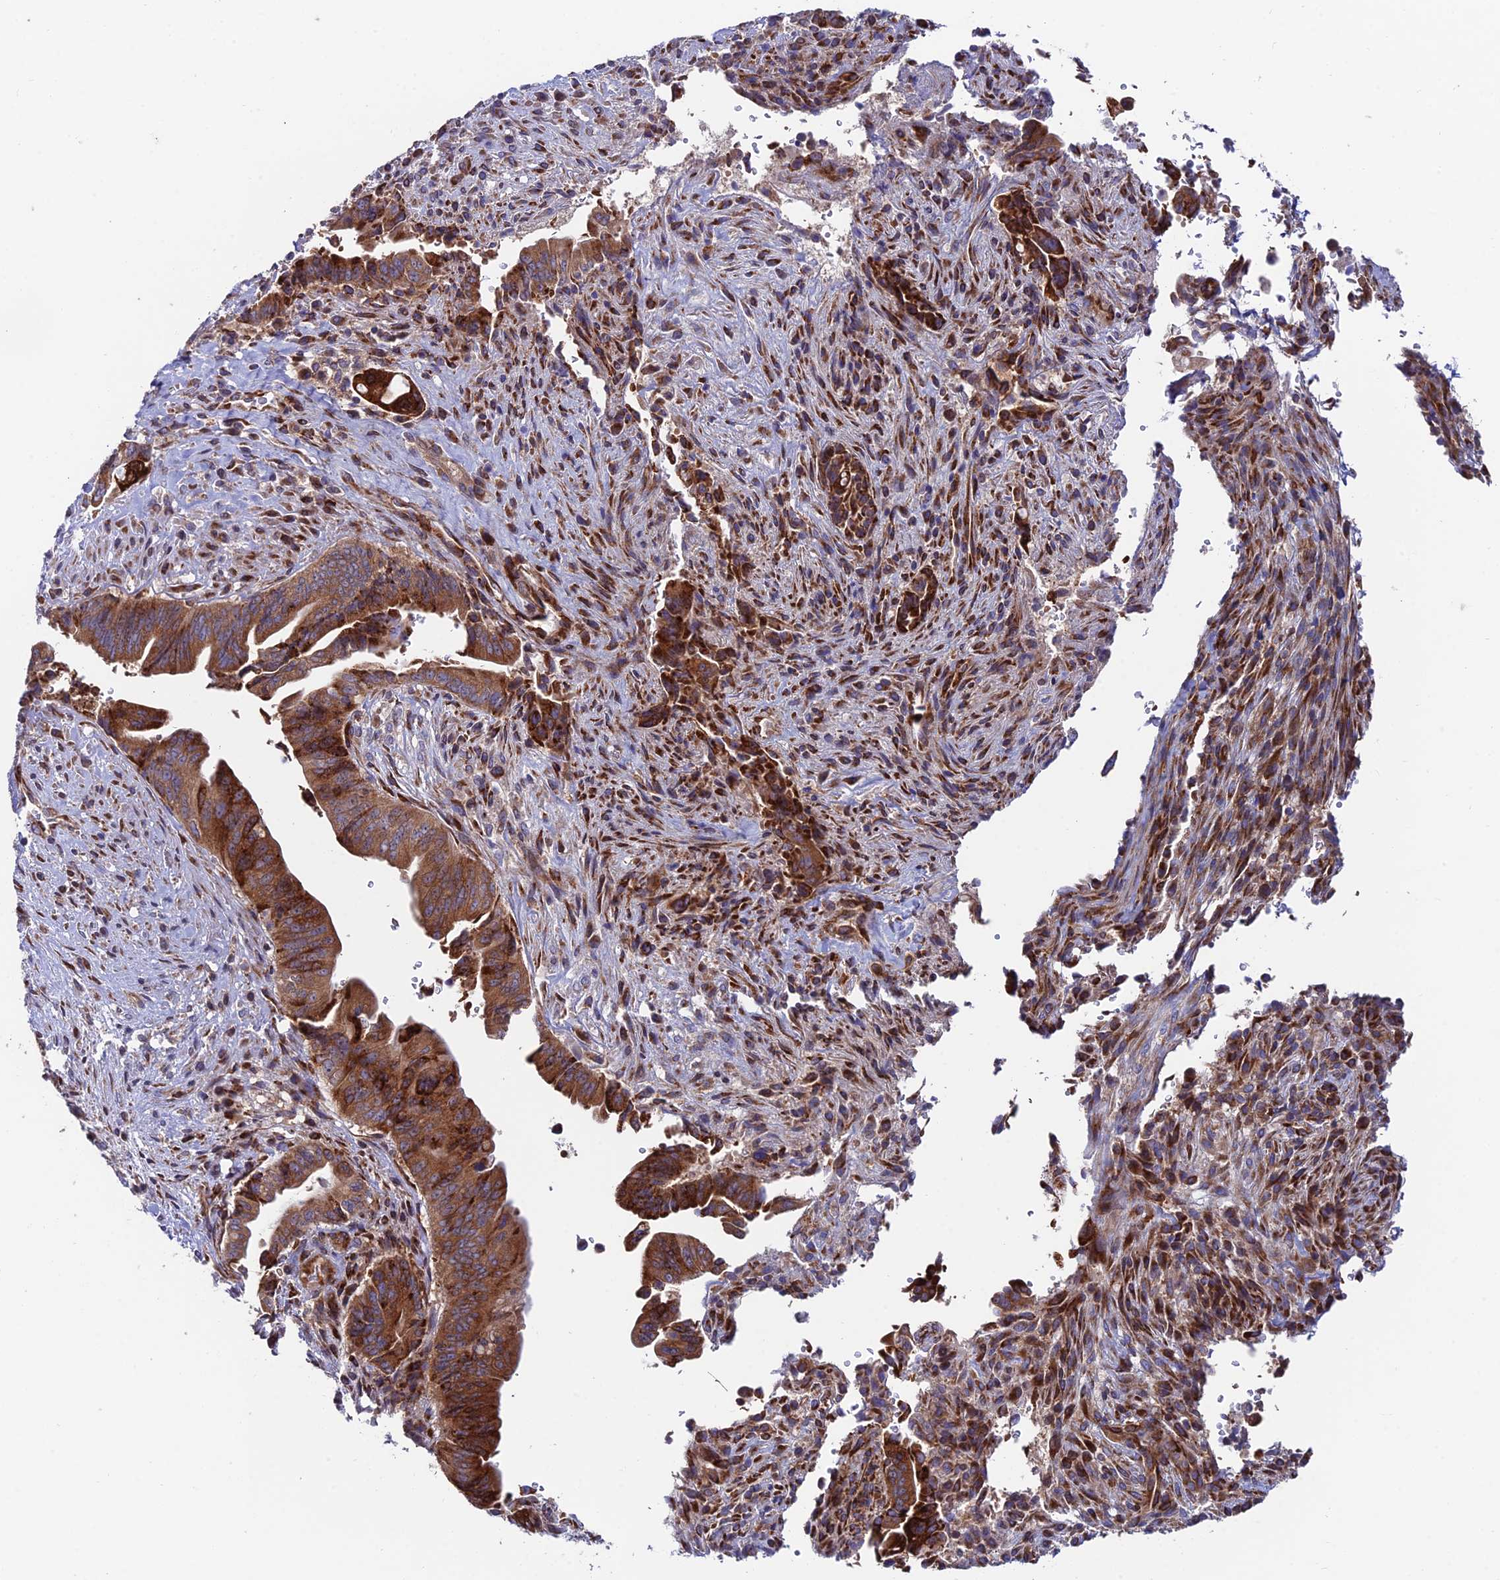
{"staining": {"intensity": "strong", "quantity": ">75%", "location": "cytoplasmic/membranous"}, "tissue": "pancreatic cancer", "cell_type": "Tumor cells", "image_type": "cancer", "snomed": [{"axis": "morphology", "description": "Adenocarcinoma, NOS"}, {"axis": "topography", "description": "Pancreas"}], "caption": "About >75% of tumor cells in human adenocarcinoma (pancreatic) exhibit strong cytoplasmic/membranous protein positivity as visualized by brown immunohistochemical staining.", "gene": "EIF3K", "patient": {"sex": "male", "age": 70}}